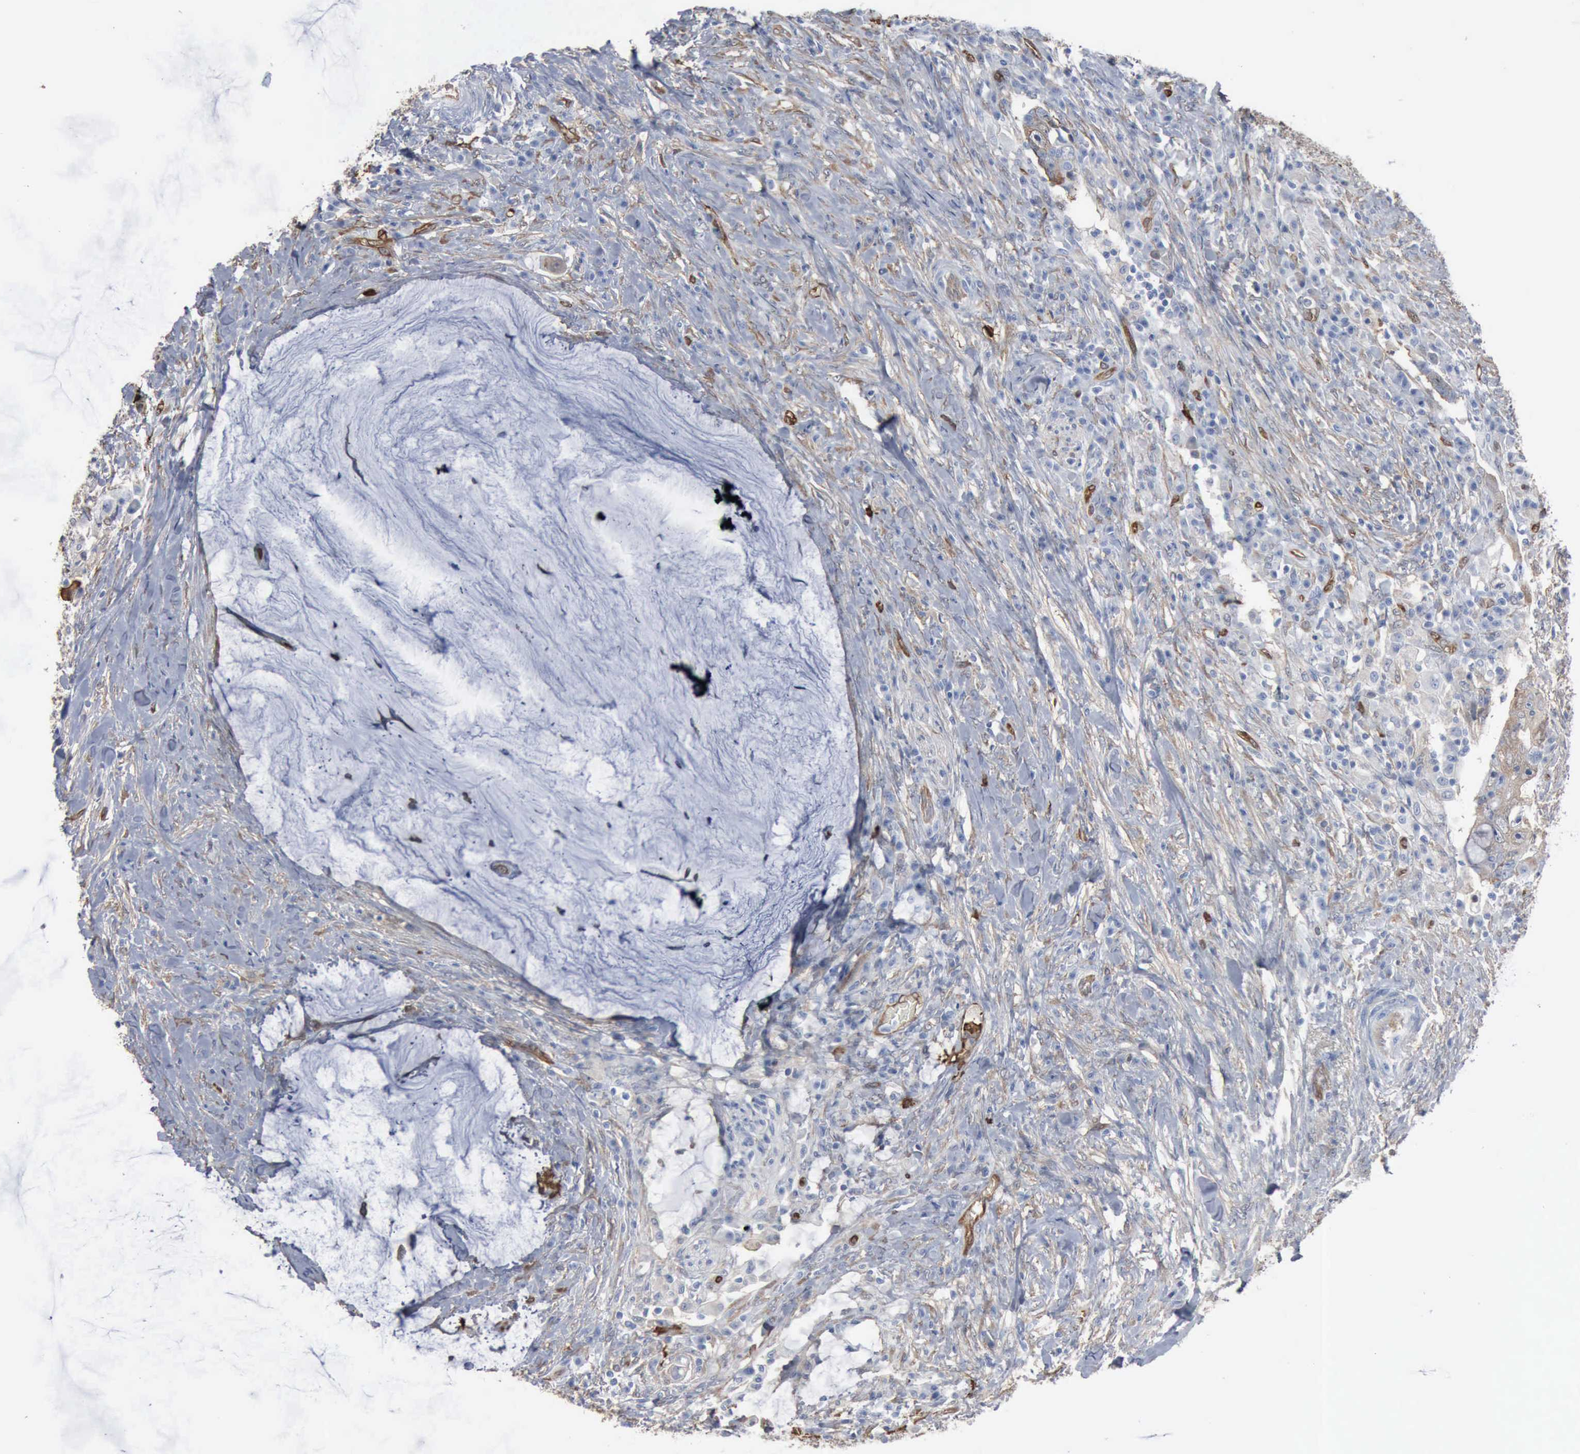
{"staining": {"intensity": "moderate", "quantity": "25%-75%", "location": "cytoplasmic/membranous"}, "tissue": "colorectal cancer", "cell_type": "Tumor cells", "image_type": "cancer", "snomed": [{"axis": "morphology", "description": "Adenocarcinoma, NOS"}, {"axis": "topography", "description": "Rectum"}], "caption": "A brown stain labels moderate cytoplasmic/membranous staining of a protein in colorectal cancer (adenocarcinoma) tumor cells.", "gene": "FSCN1", "patient": {"sex": "female", "age": 71}}